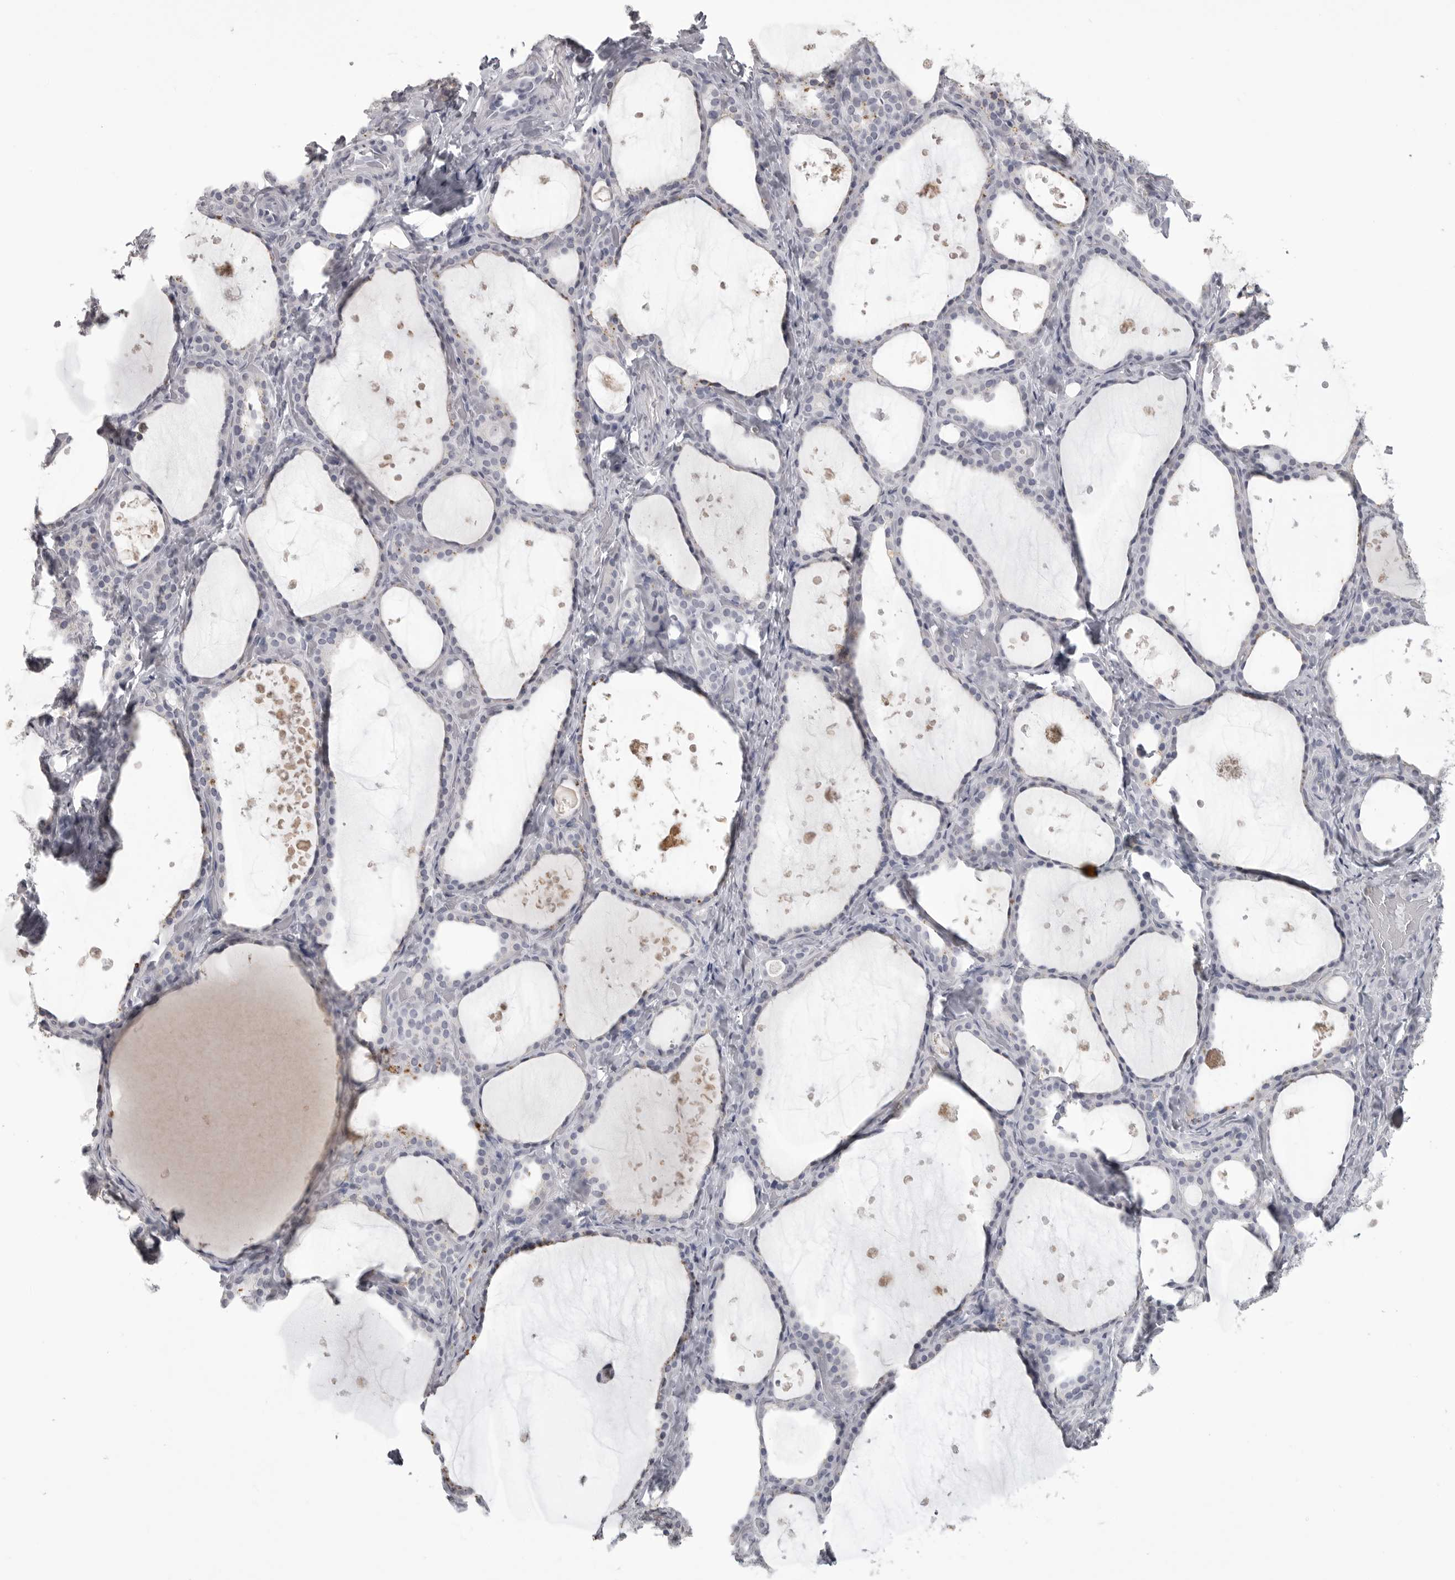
{"staining": {"intensity": "negative", "quantity": "none", "location": "none"}, "tissue": "thyroid gland", "cell_type": "Glandular cells", "image_type": "normal", "snomed": [{"axis": "morphology", "description": "Normal tissue, NOS"}, {"axis": "topography", "description": "Thyroid gland"}], "caption": "High magnification brightfield microscopy of unremarkable thyroid gland stained with DAB (brown) and counterstained with hematoxylin (blue): glandular cells show no significant positivity.", "gene": "TIMP1", "patient": {"sex": "female", "age": 44}}